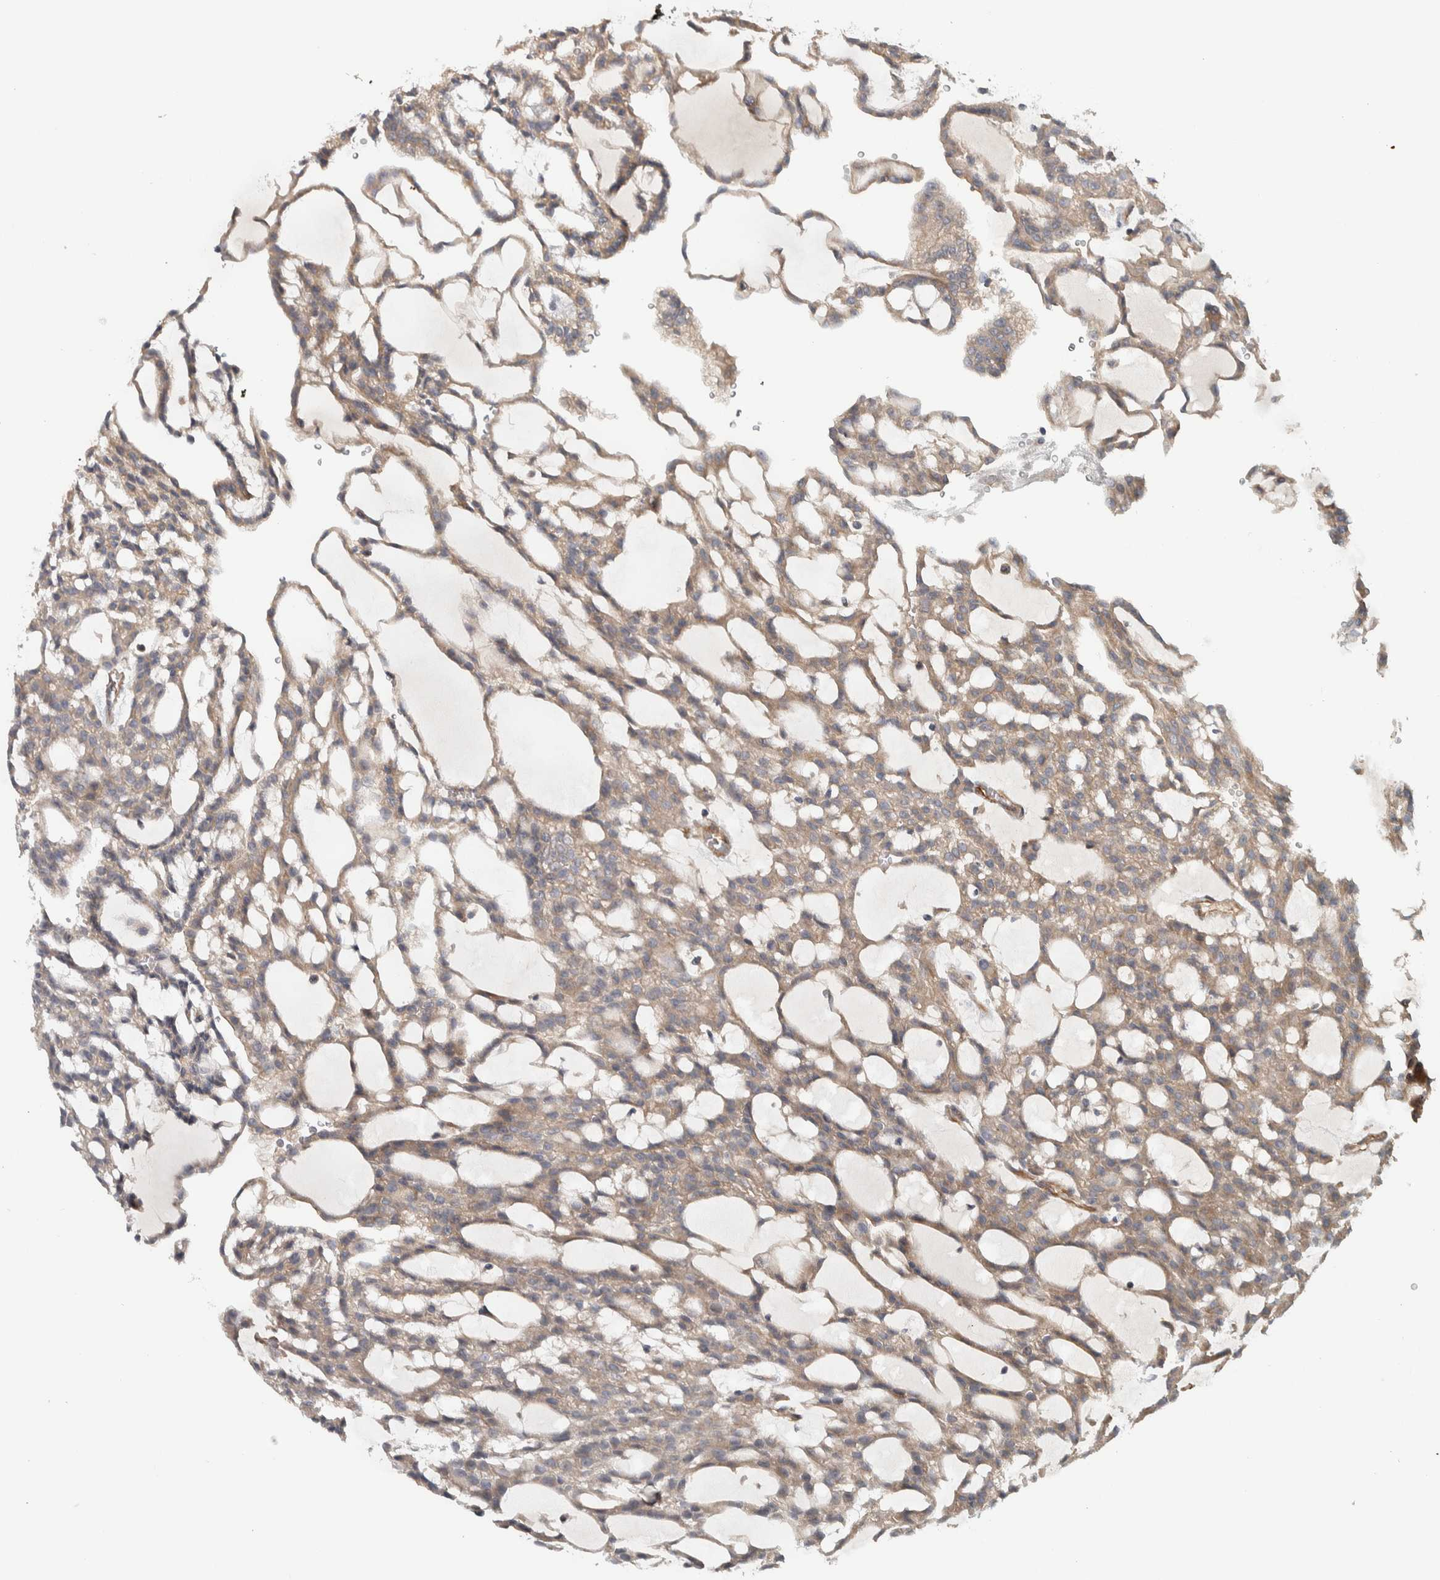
{"staining": {"intensity": "weak", "quantity": ">75%", "location": "cytoplasmic/membranous"}, "tissue": "renal cancer", "cell_type": "Tumor cells", "image_type": "cancer", "snomed": [{"axis": "morphology", "description": "Adenocarcinoma, NOS"}, {"axis": "topography", "description": "Kidney"}], "caption": "Brown immunohistochemical staining in human renal cancer (adenocarcinoma) reveals weak cytoplasmic/membranous positivity in about >75% of tumor cells.", "gene": "CHMP4C", "patient": {"sex": "male", "age": 63}}